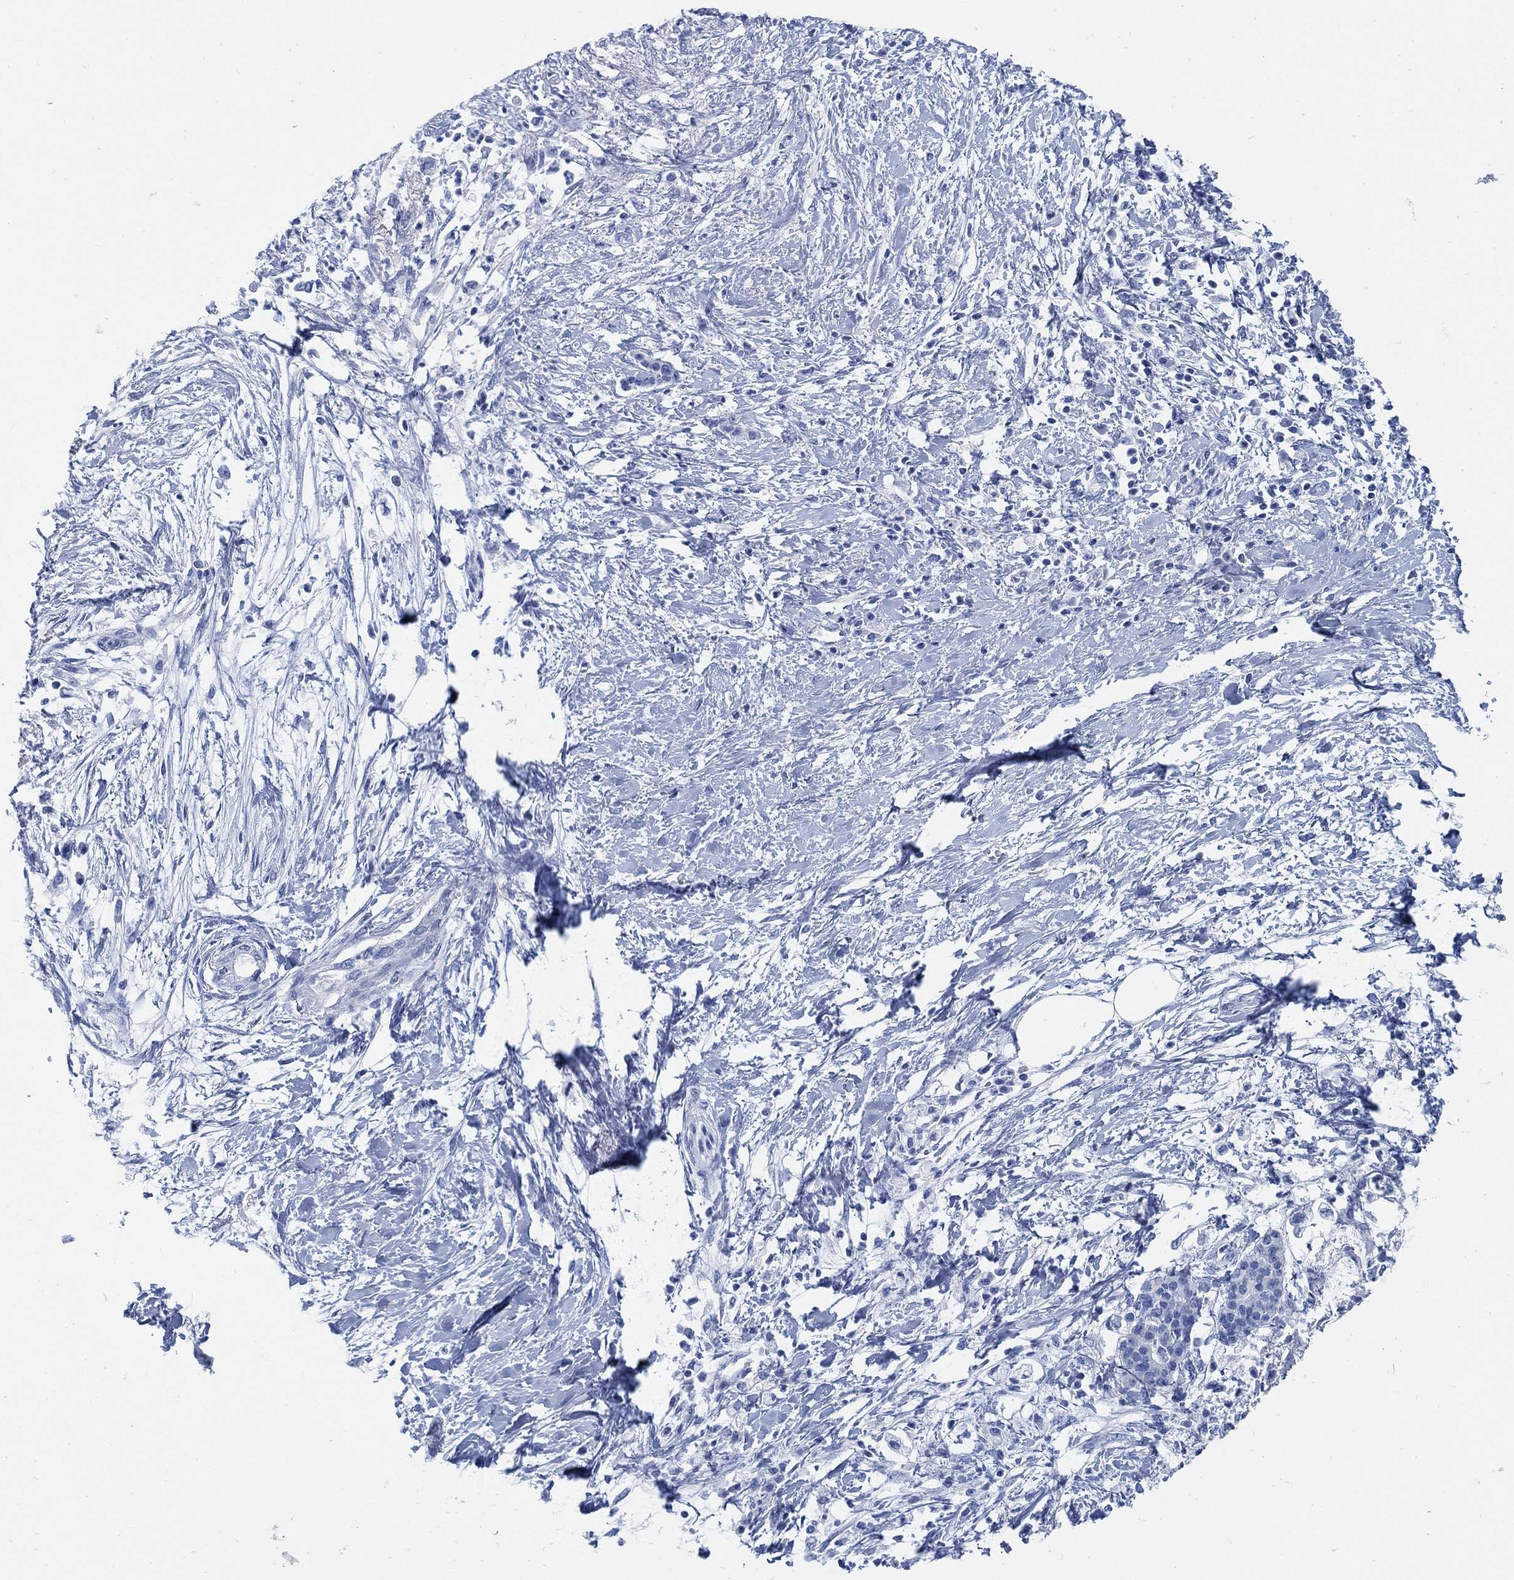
{"staining": {"intensity": "negative", "quantity": "none", "location": "none"}, "tissue": "pancreatic cancer", "cell_type": "Tumor cells", "image_type": "cancer", "snomed": [{"axis": "morphology", "description": "Normal tissue, NOS"}, {"axis": "morphology", "description": "Adenocarcinoma, NOS"}, {"axis": "topography", "description": "Pancreas"}, {"axis": "topography", "description": "Duodenum"}], "caption": "This is an immunohistochemistry (IHC) photomicrograph of human pancreatic cancer (adenocarcinoma). There is no positivity in tumor cells.", "gene": "SLC45A1", "patient": {"sex": "female", "age": 60}}